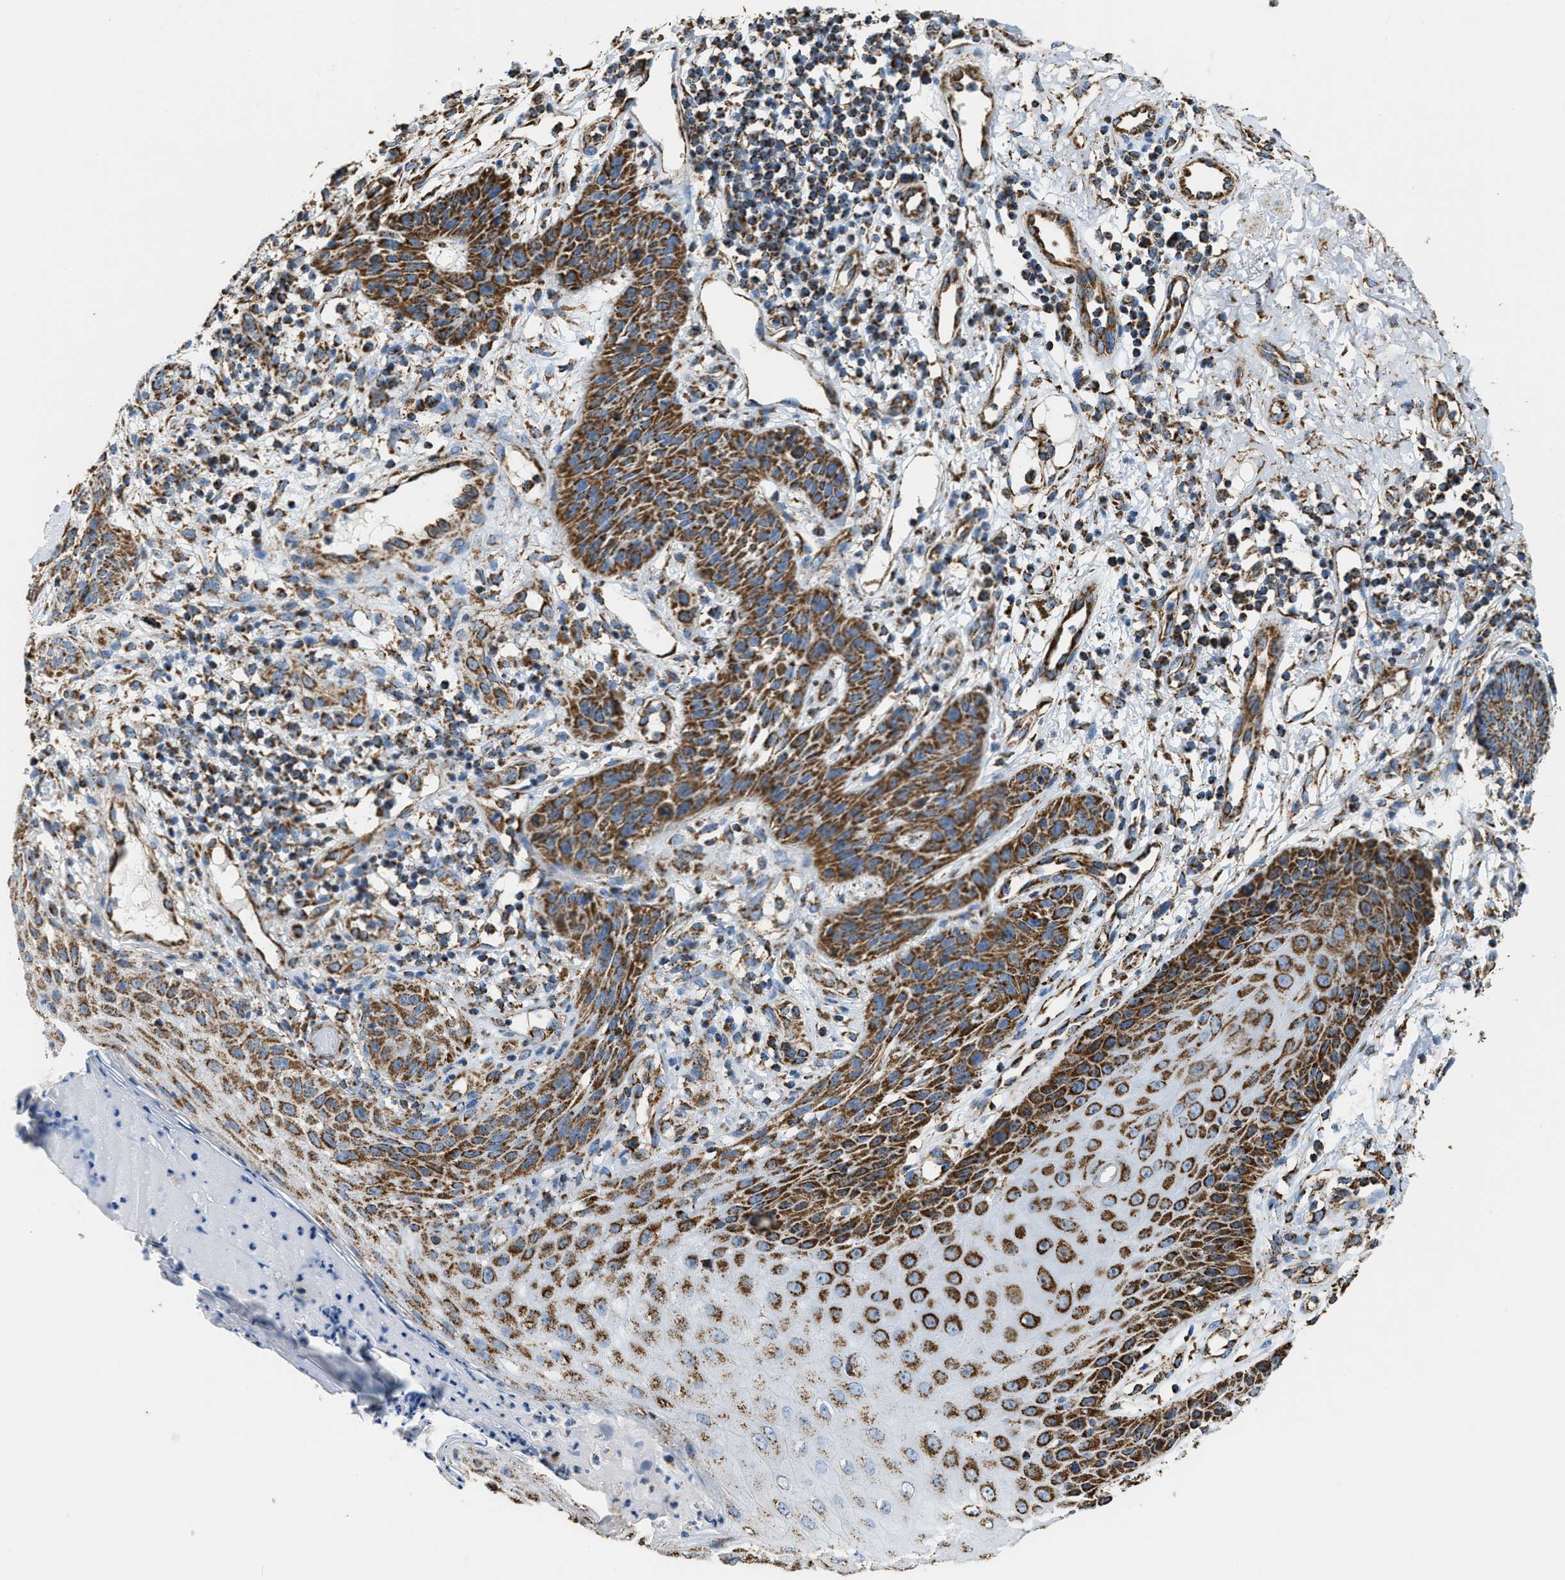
{"staining": {"intensity": "strong", "quantity": ">75%", "location": "cytoplasmic/membranous"}, "tissue": "skin cancer", "cell_type": "Tumor cells", "image_type": "cancer", "snomed": [{"axis": "morphology", "description": "Normal tissue, NOS"}, {"axis": "morphology", "description": "Basal cell carcinoma"}, {"axis": "topography", "description": "Skin"}], "caption": "Immunohistochemical staining of skin cancer (basal cell carcinoma) exhibits high levels of strong cytoplasmic/membranous staining in approximately >75% of tumor cells.", "gene": "IRX6", "patient": {"sex": "male", "age": 79}}